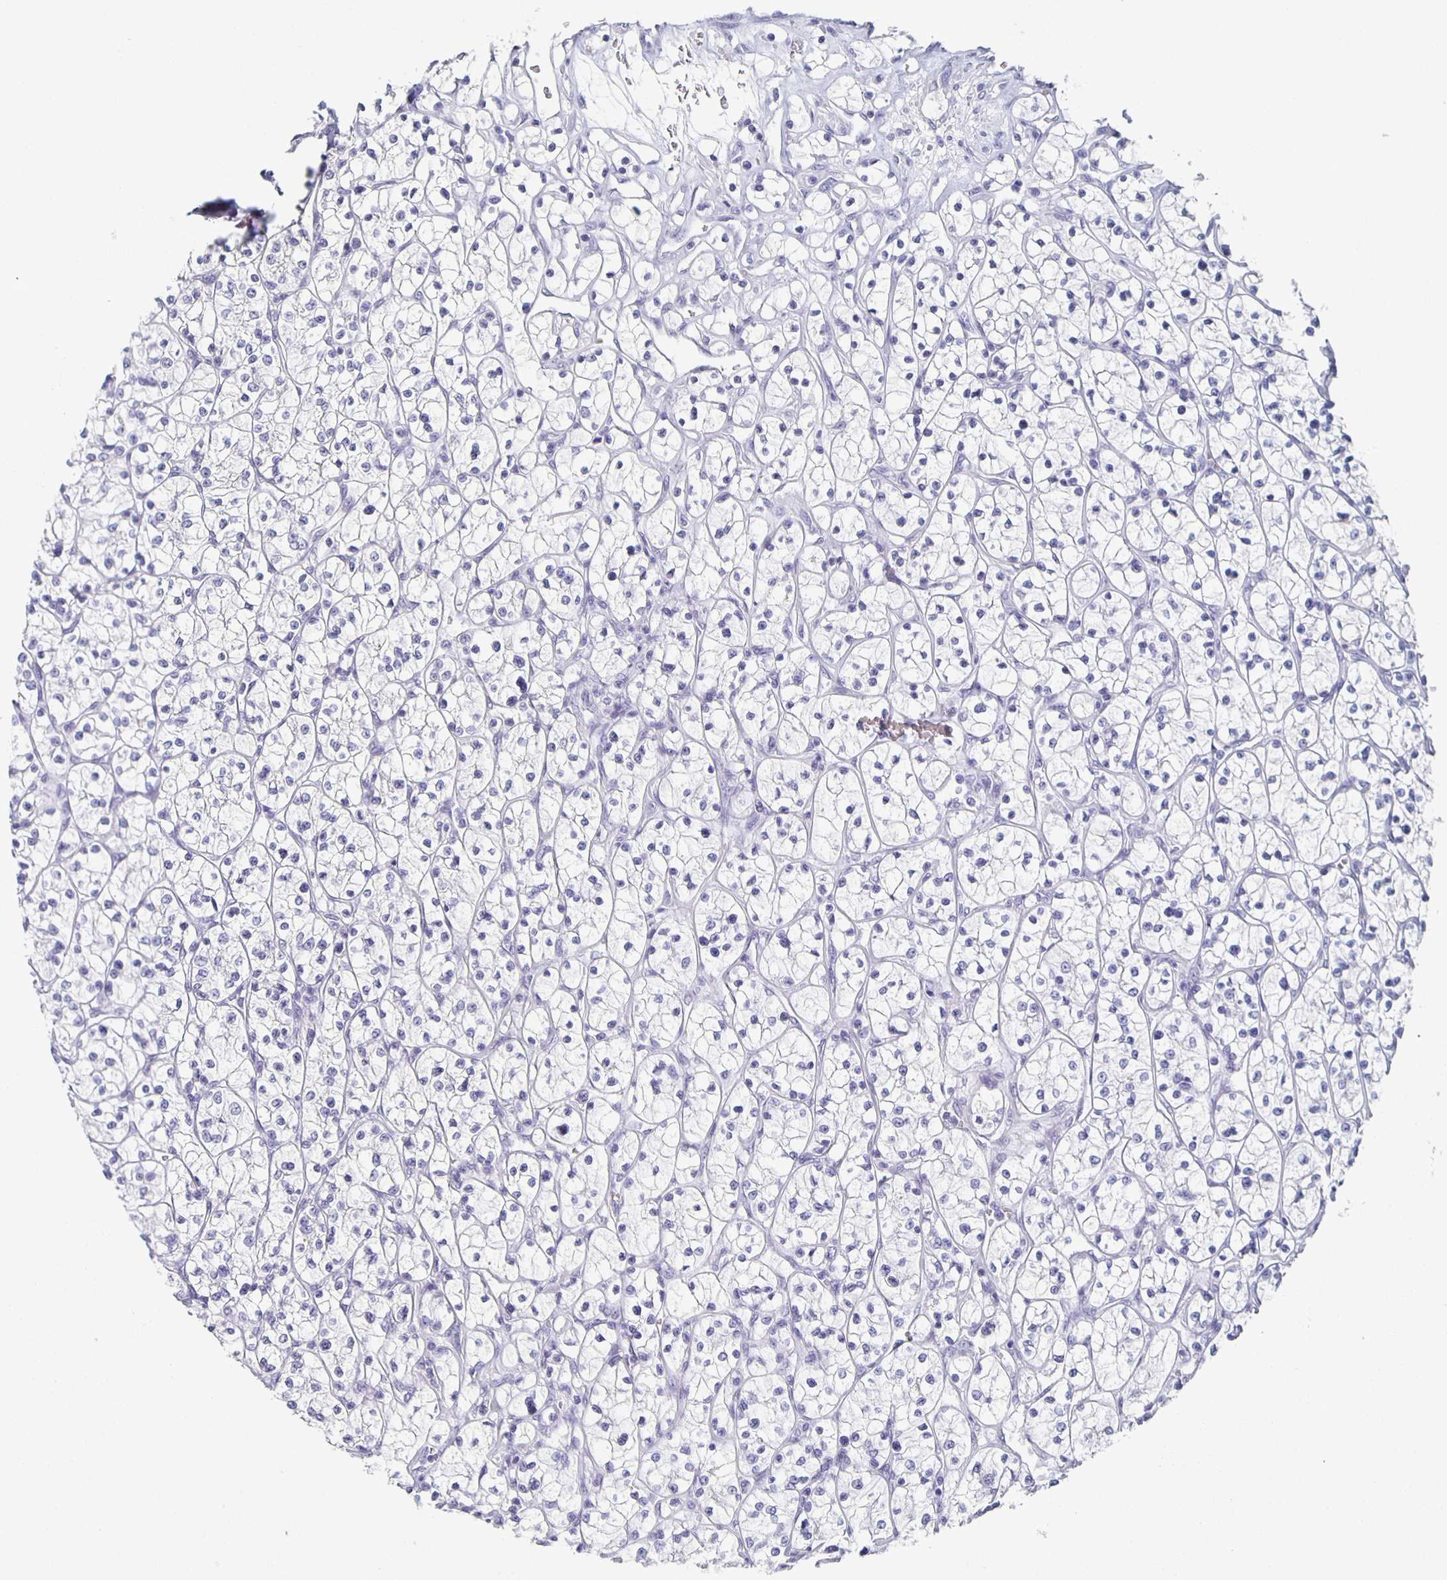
{"staining": {"intensity": "negative", "quantity": "none", "location": "none"}, "tissue": "renal cancer", "cell_type": "Tumor cells", "image_type": "cancer", "snomed": [{"axis": "morphology", "description": "Adenocarcinoma, NOS"}, {"axis": "topography", "description": "Kidney"}], "caption": "High power microscopy photomicrograph of an immunohistochemistry (IHC) micrograph of renal cancer, revealing no significant staining in tumor cells.", "gene": "CCDC17", "patient": {"sex": "female", "age": 64}}